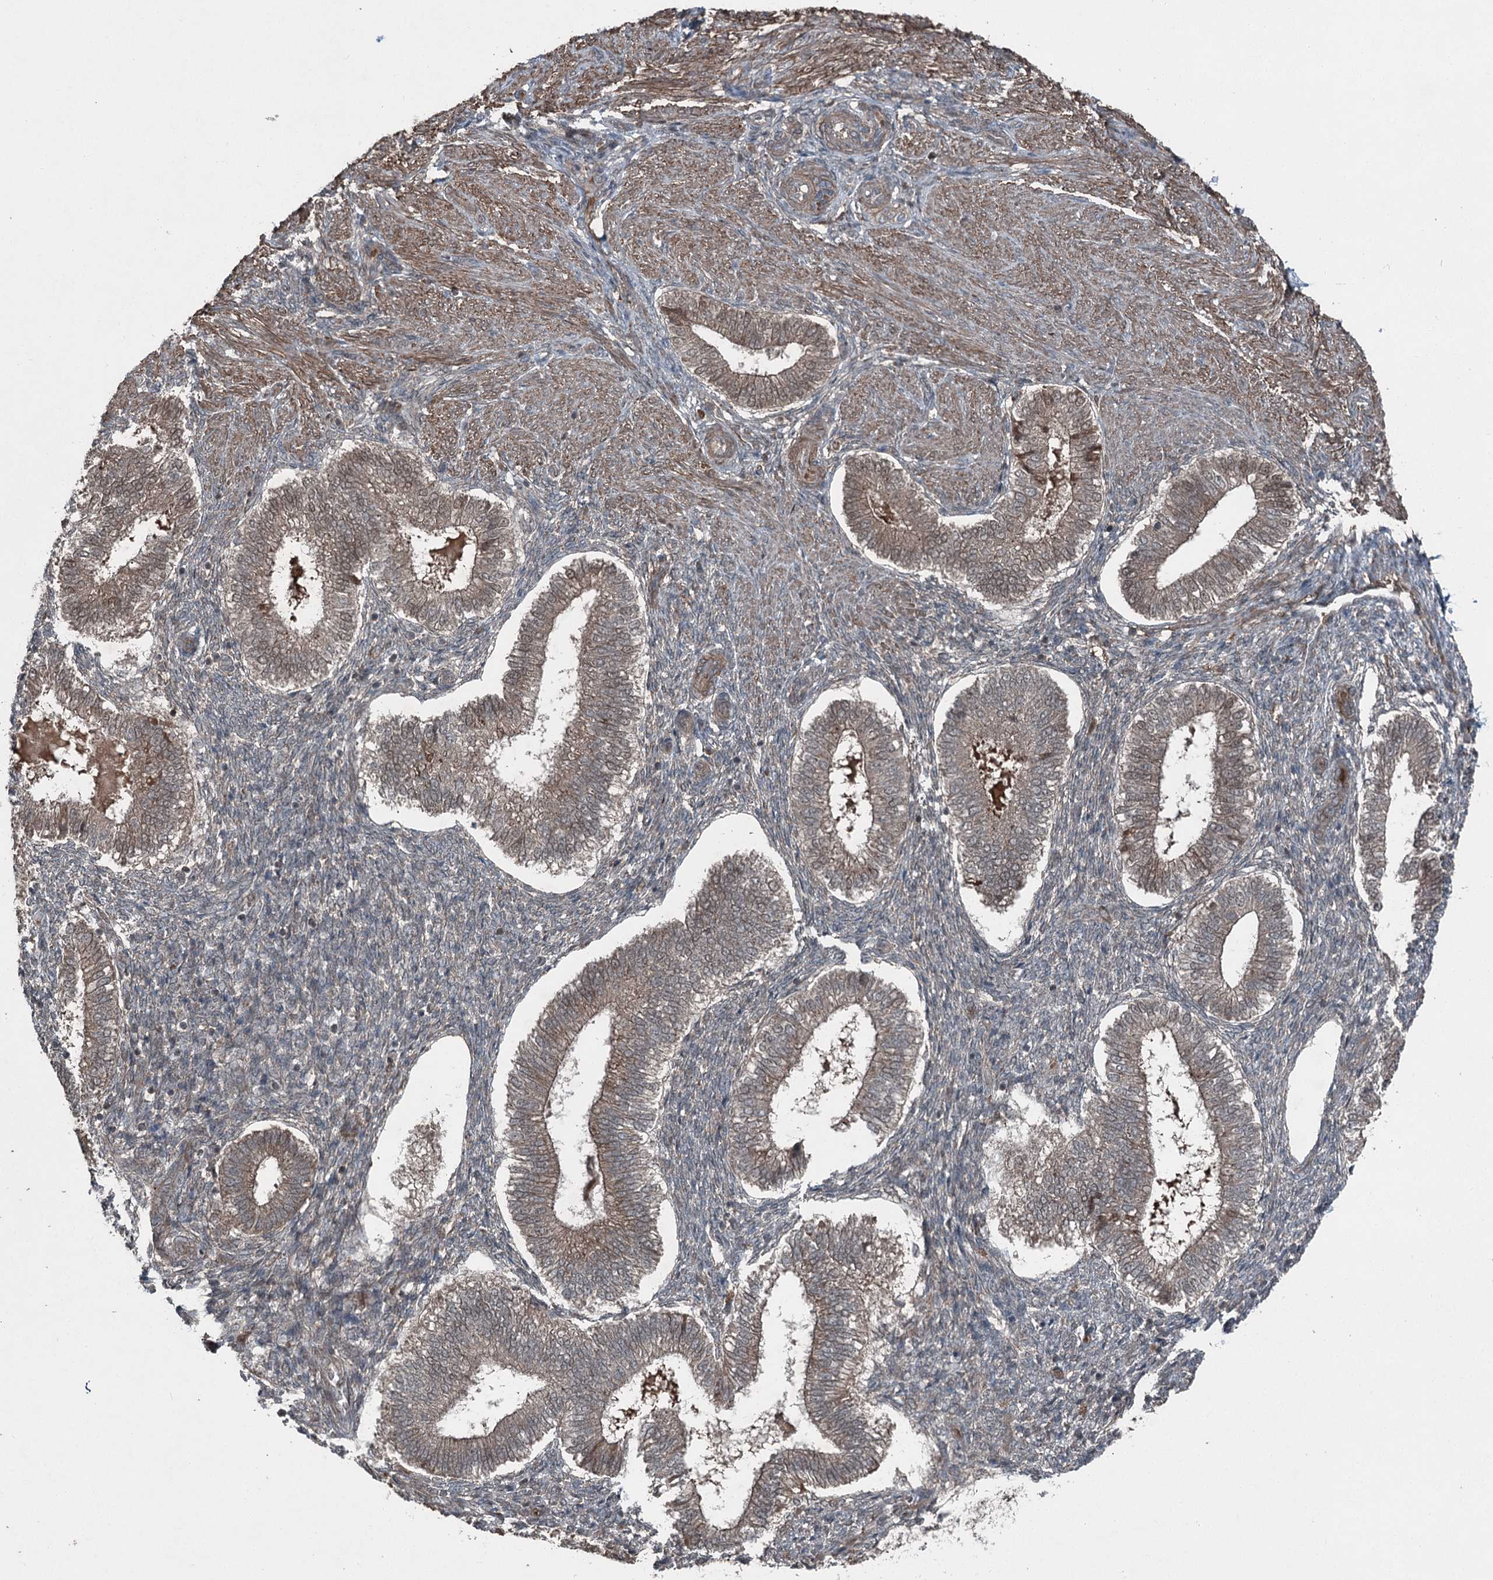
{"staining": {"intensity": "moderate", "quantity": "25%-75%", "location": "nuclear"}, "tissue": "endometrium", "cell_type": "Cells in endometrial stroma", "image_type": "normal", "snomed": [{"axis": "morphology", "description": "Normal tissue, NOS"}, {"axis": "topography", "description": "Endometrium"}], "caption": "A medium amount of moderate nuclear staining is seen in about 25%-75% of cells in endometrial stroma in unremarkable endometrium.", "gene": "BORCS7", "patient": {"sex": "female", "age": 25}}